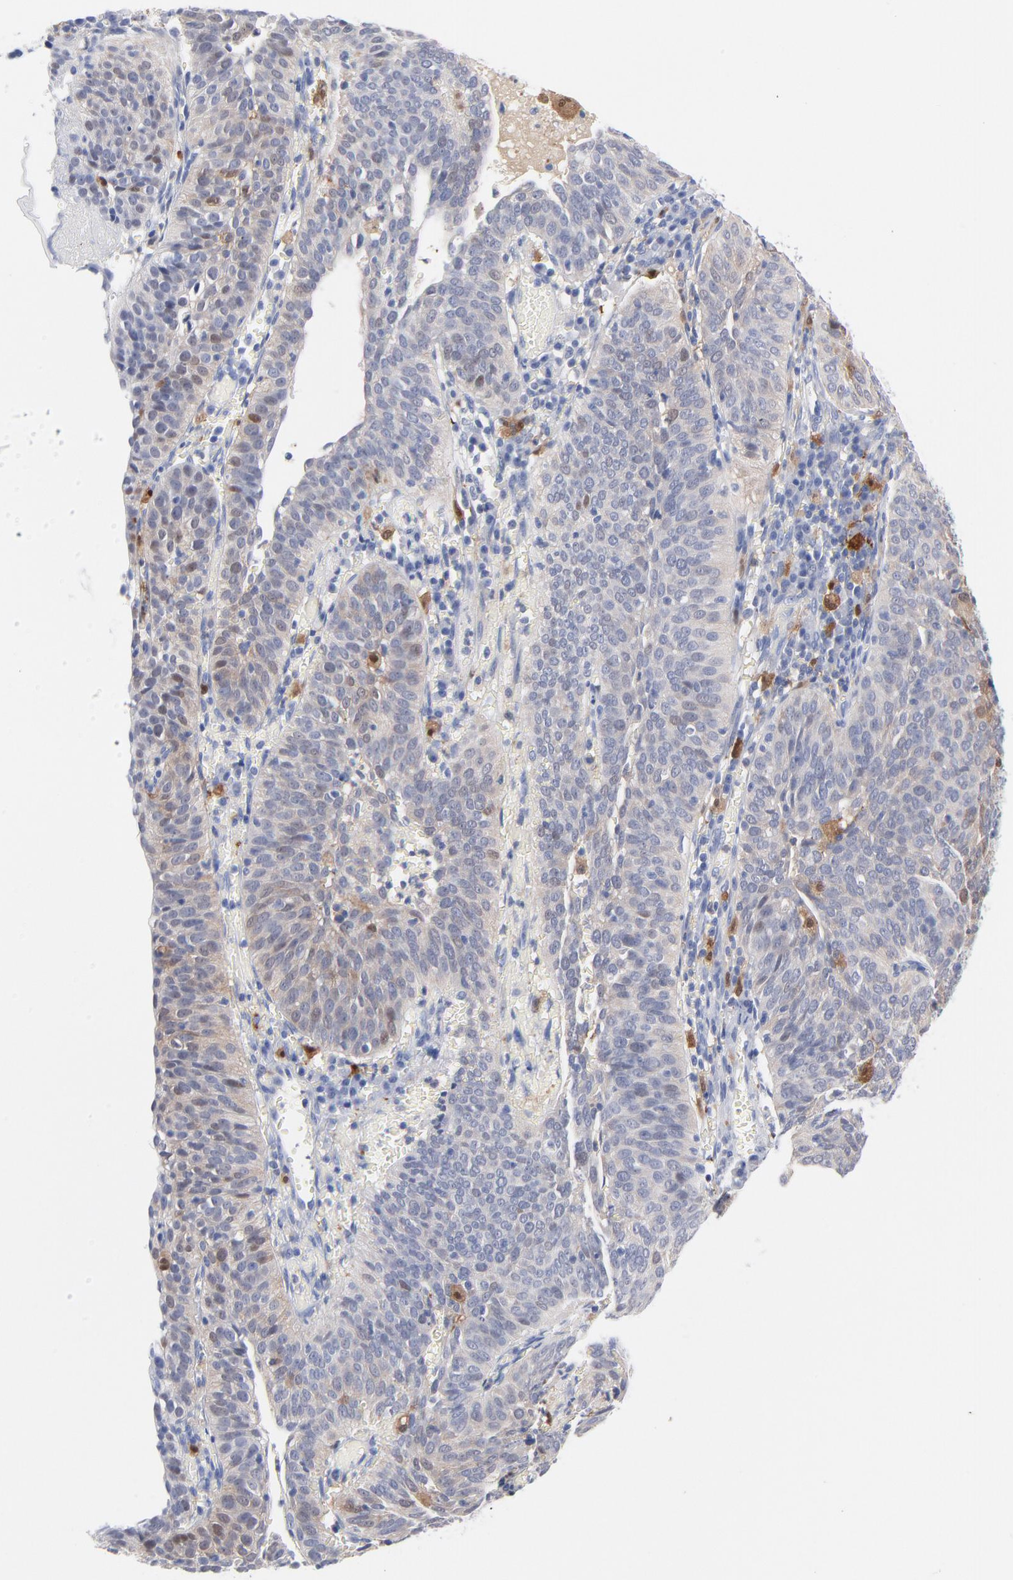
{"staining": {"intensity": "negative", "quantity": "none", "location": "none"}, "tissue": "cervical cancer", "cell_type": "Tumor cells", "image_type": "cancer", "snomed": [{"axis": "morphology", "description": "Squamous cell carcinoma, NOS"}, {"axis": "topography", "description": "Cervix"}], "caption": "Immunohistochemical staining of cervical cancer displays no significant expression in tumor cells.", "gene": "IFIT2", "patient": {"sex": "female", "age": 39}}